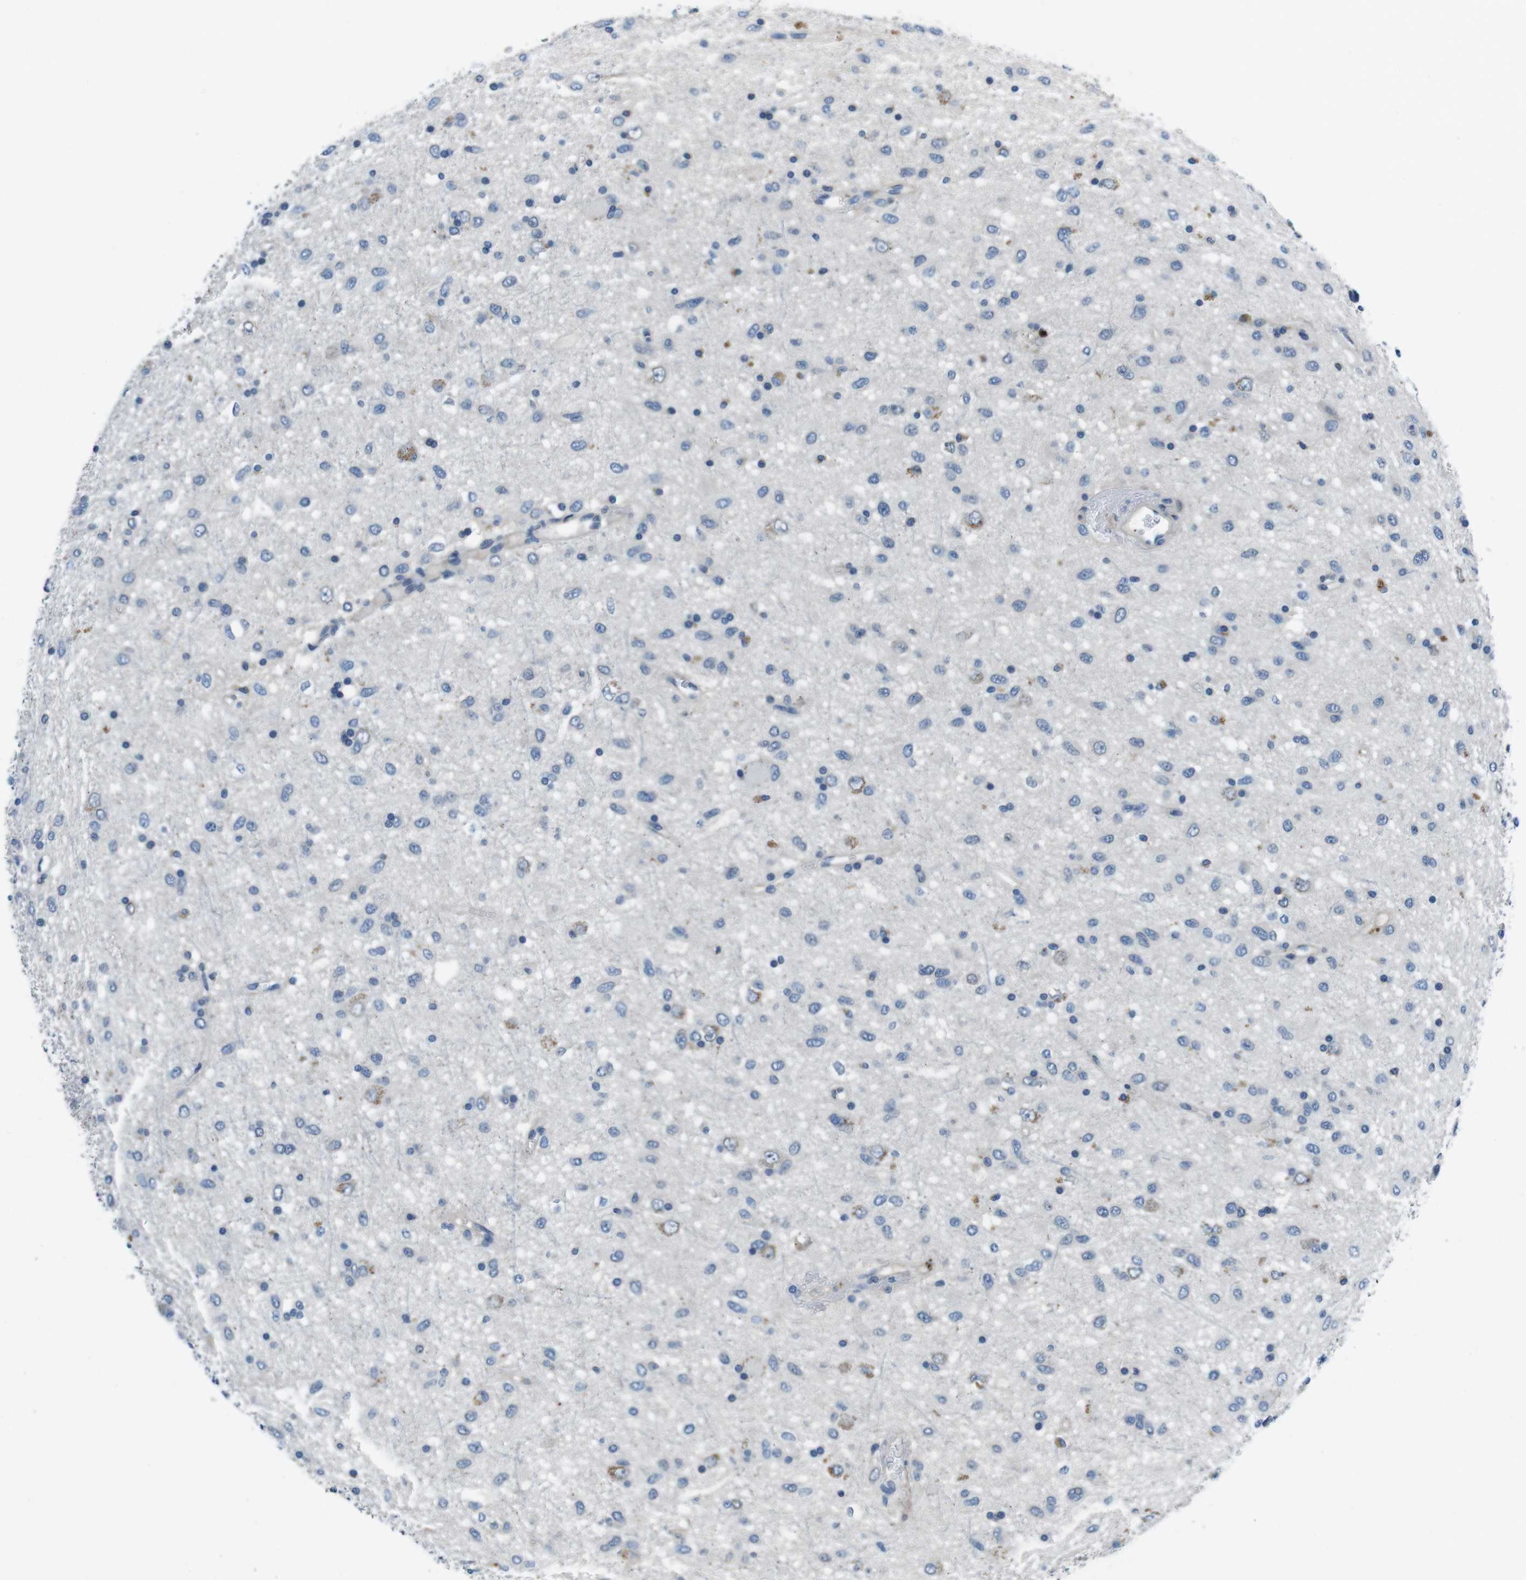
{"staining": {"intensity": "negative", "quantity": "none", "location": "none"}, "tissue": "glioma", "cell_type": "Tumor cells", "image_type": "cancer", "snomed": [{"axis": "morphology", "description": "Glioma, malignant, Low grade"}, {"axis": "topography", "description": "Brain"}], "caption": "DAB (3,3'-diaminobenzidine) immunohistochemical staining of human glioma reveals no significant expression in tumor cells.", "gene": "TULP3", "patient": {"sex": "male", "age": 77}}